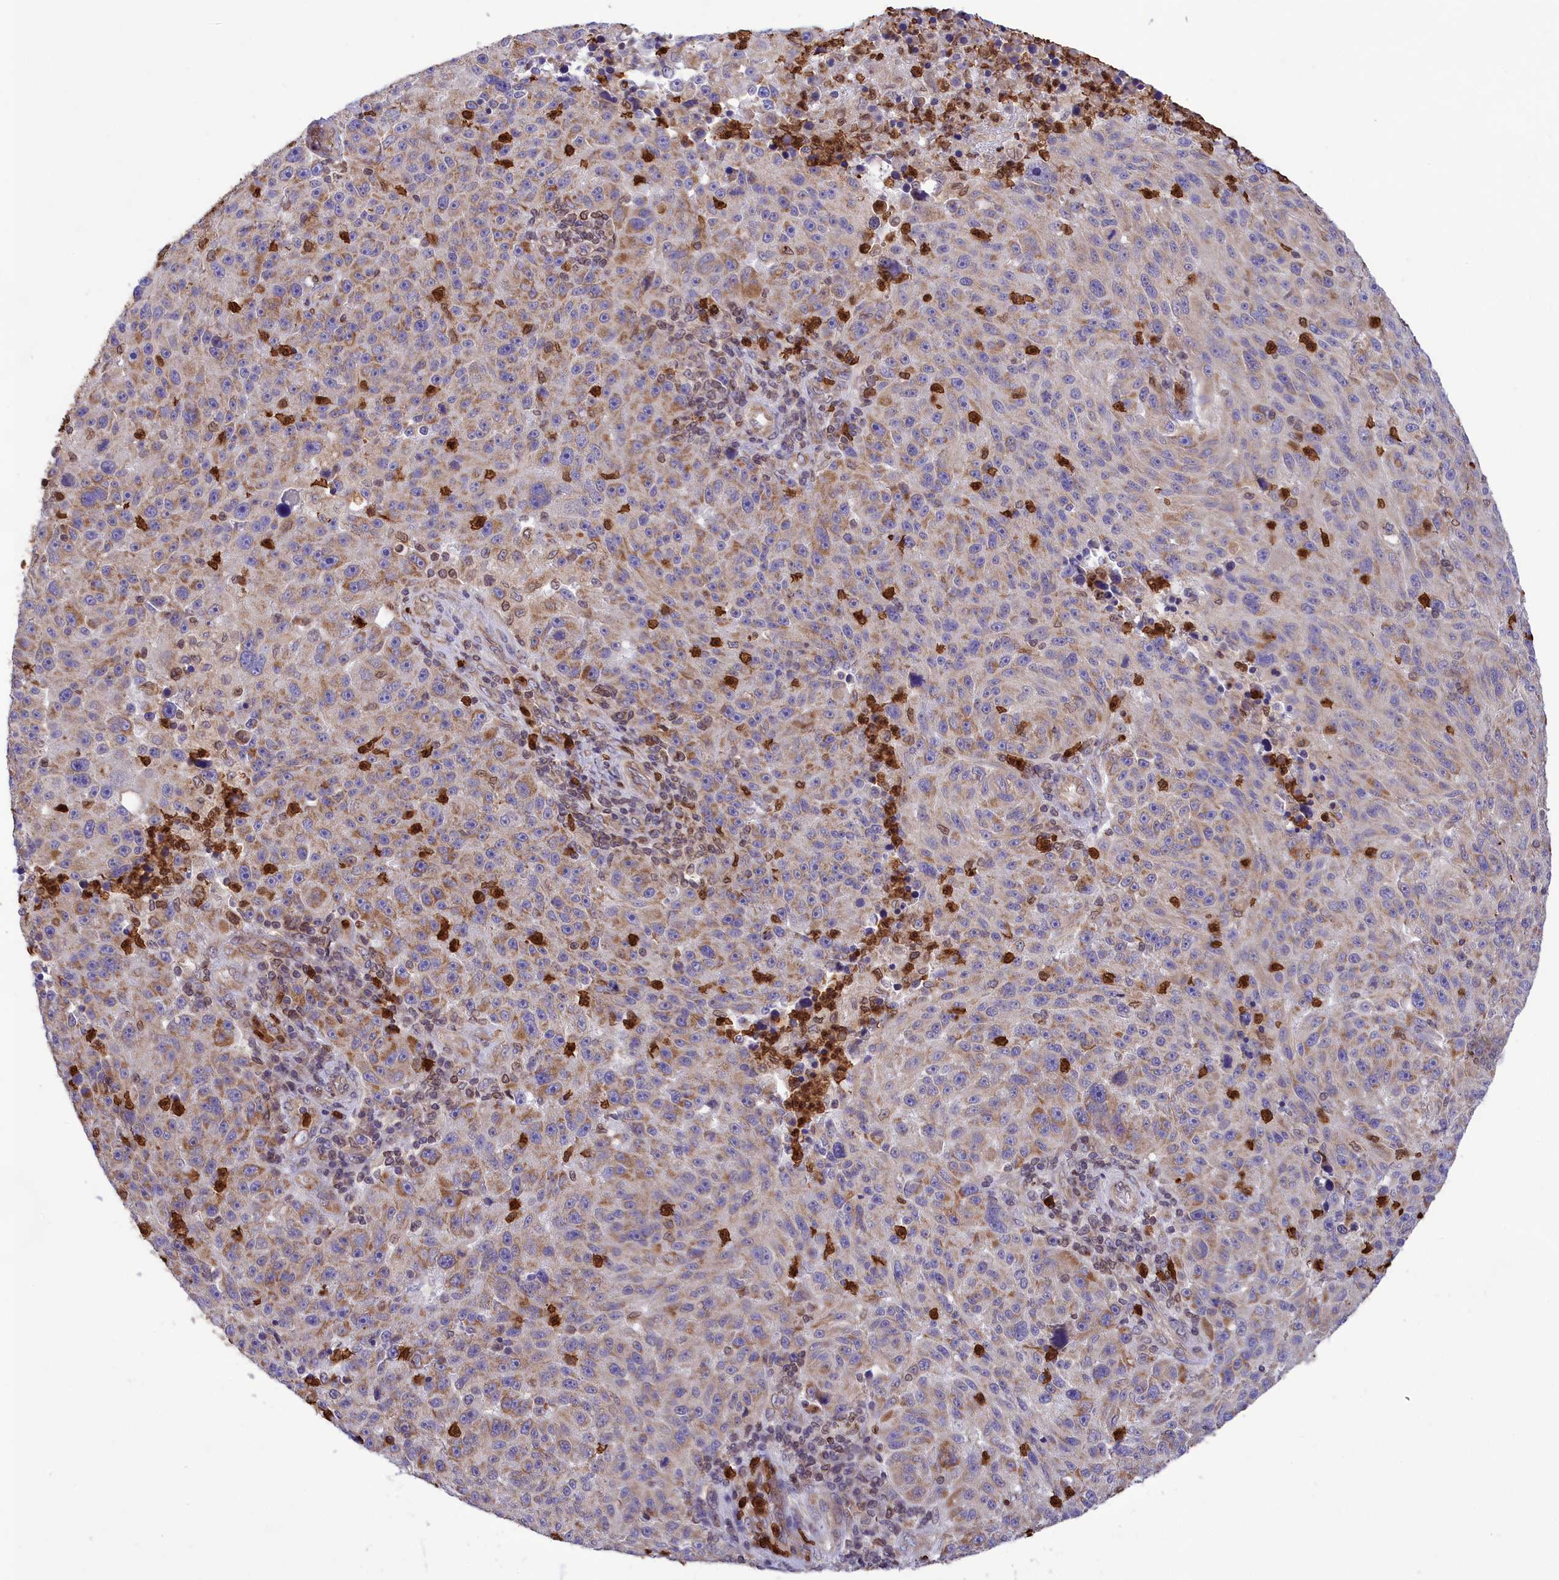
{"staining": {"intensity": "weak", "quantity": "25%-75%", "location": "cytoplasmic/membranous"}, "tissue": "melanoma", "cell_type": "Tumor cells", "image_type": "cancer", "snomed": [{"axis": "morphology", "description": "Malignant melanoma, NOS"}, {"axis": "topography", "description": "Skin"}], "caption": "This is a histology image of immunohistochemistry staining of malignant melanoma, which shows weak positivity in the cytoplasmic/membranous of tumor cells.", "gene": "PKHD1L1", "patient": {"sex": "male", "age": 53}}